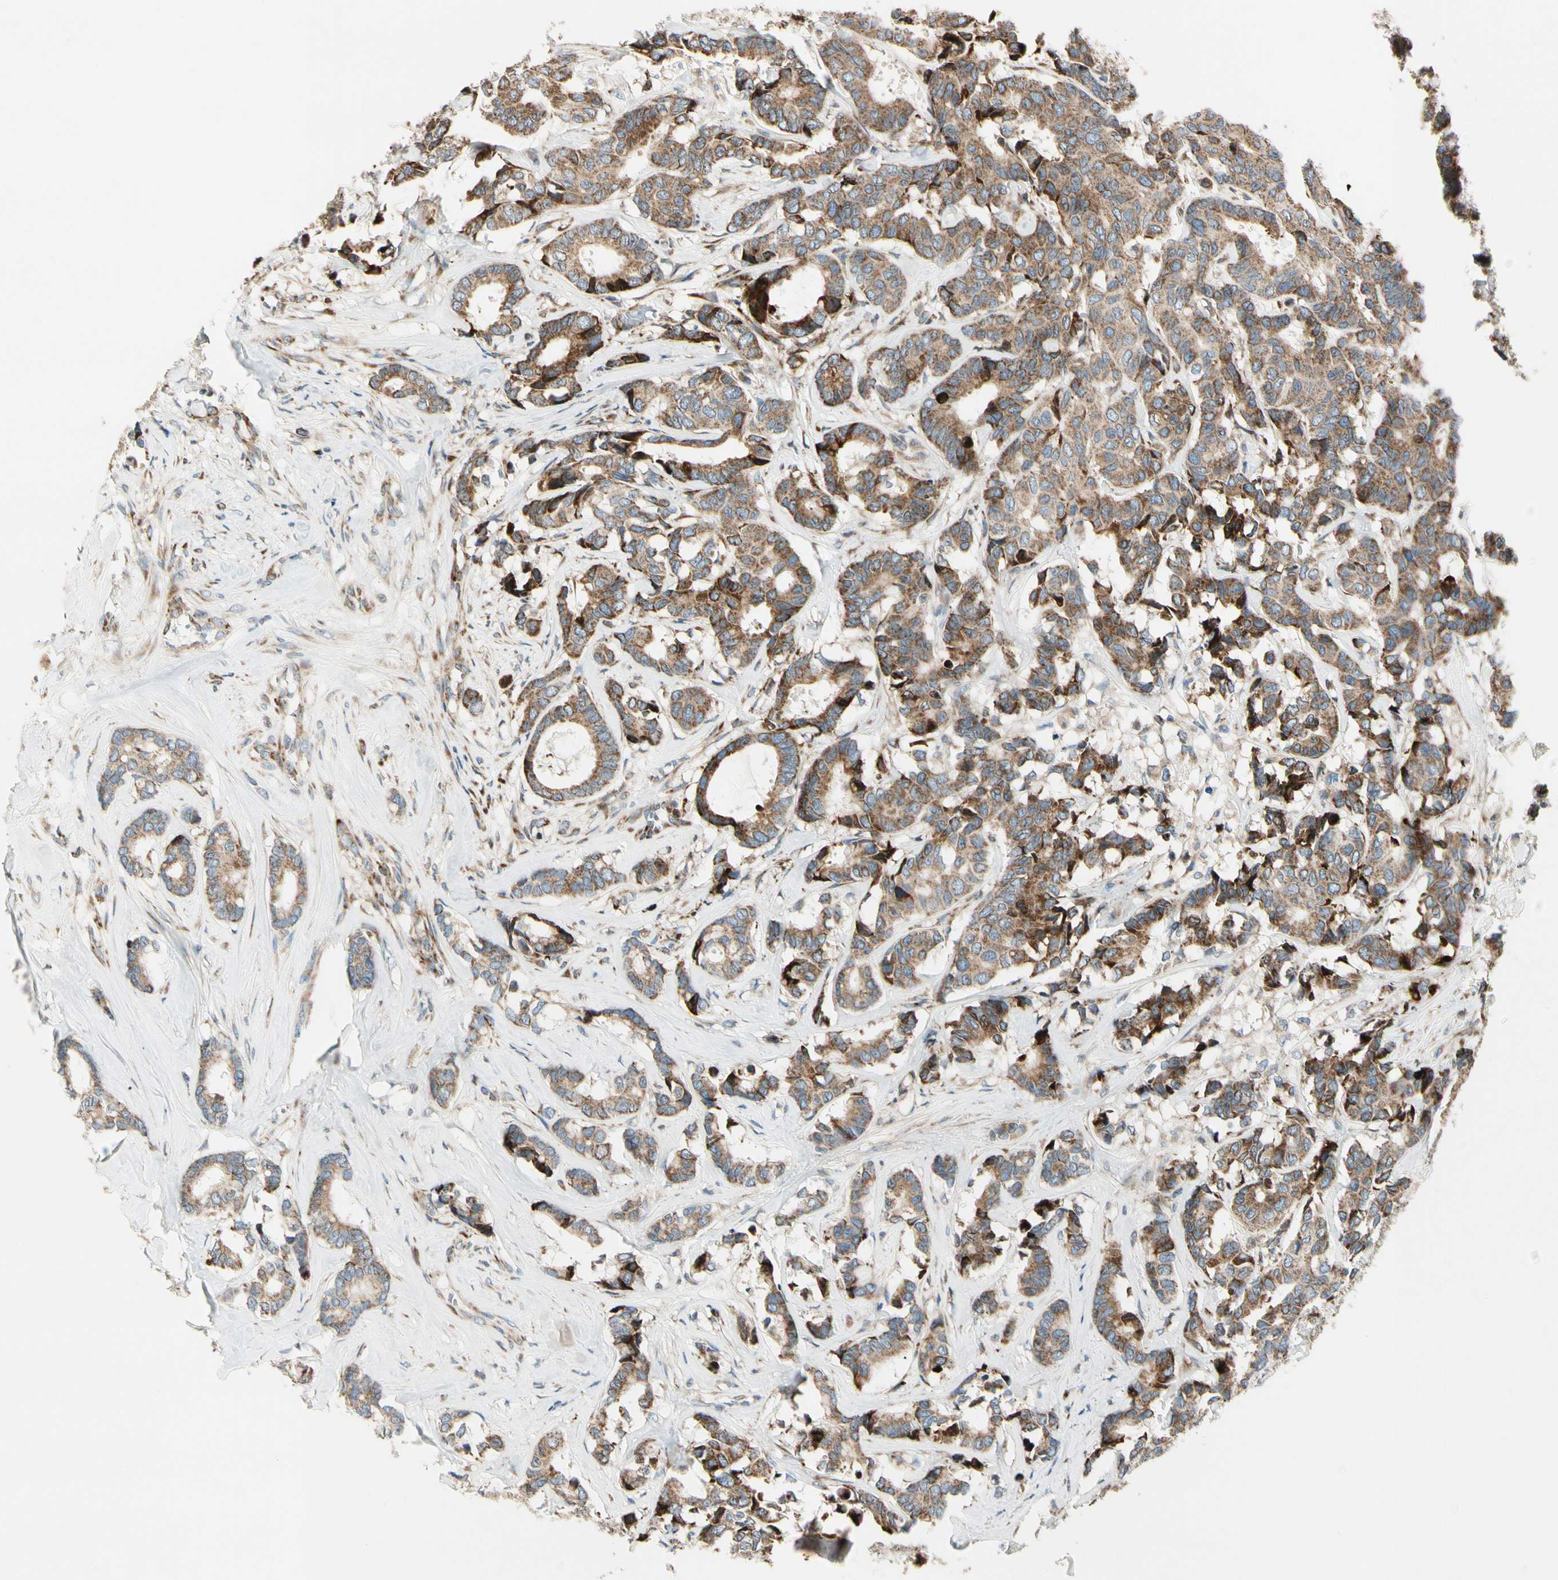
{"staining": {"intensity": "moderate", "quantity": ">75%", "location": "cytoplasmic/membranous"}, "tissue": "breast cancer", "cell_type": "Tumor cells", "image_type": "cancer", "snomed": [{"axis": "morphology", "description": "Duct carcinoma"}, {"axis": "topography", "description": "Breast"}], "caption": "High-power microscopy captured an IHC photomicrograph of breast infiltrating ductal carcinoma, revealing moderate cytoplasmic/membranous positivity in about >75% of tumor cells.", "gene": "MRPL9", "patient": {"sex": "female", "age": 87}}